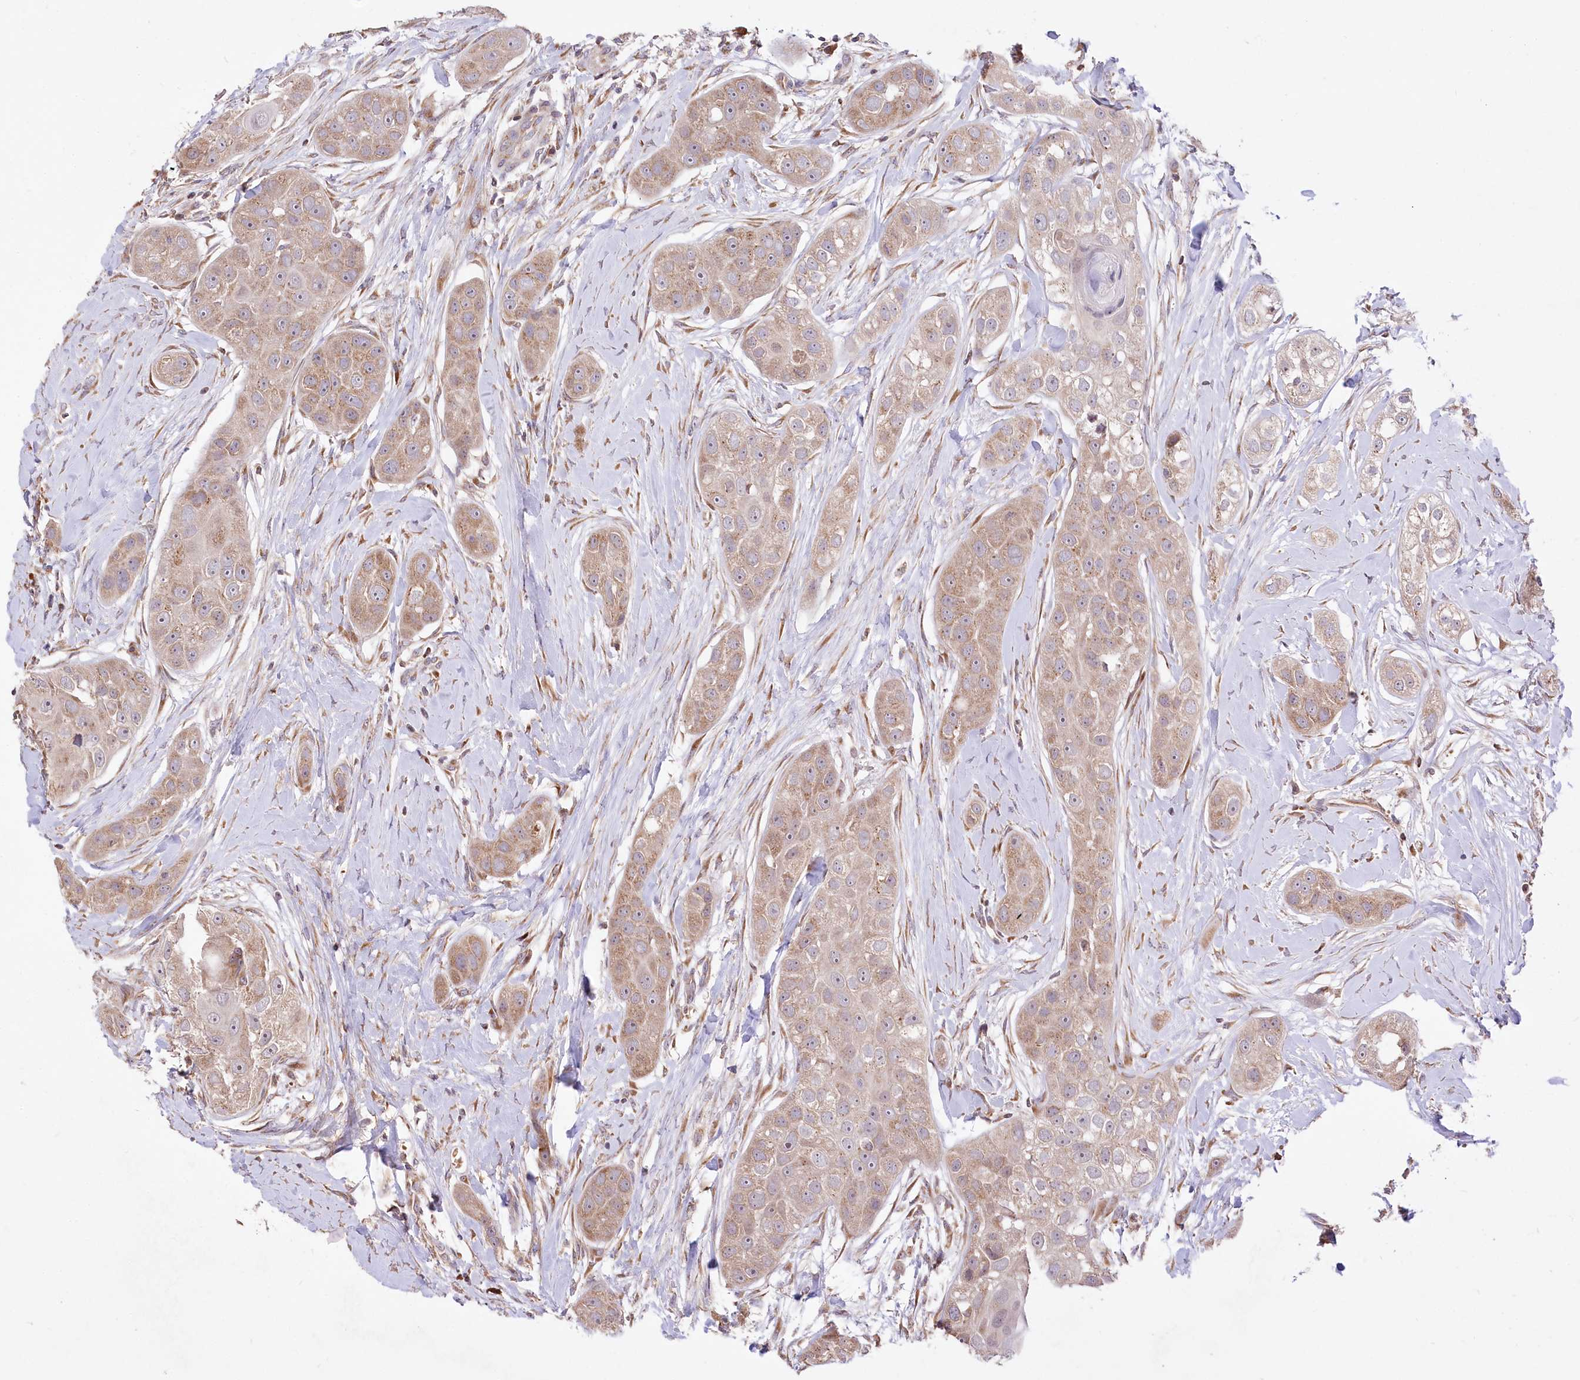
{"staining": {"intensity": "moderate", "quantity": ">75%", "location": "cytoplasmic/membranous"}, "tissue": "head and neck cancer", "cell_type": "Tumor cells", "image_type": "cancer", "snomed": [{"axis": "morphology", "description": "Normal tissue, NOS"}, {"axis": "morphology", "description": "Squamous cell carcinoma, NOS"}, {"axis": "topography", "description": "Skeletal muscle"}, {"axis": "topography", "description": "Head-Neck"}], "caption": "A brown stain highlights moderate cytoplasmic/membranous staining of a protein in head and neck cancer tumor cells.", "gene": "STT3B", "patient": {"sex": "male", "age": 51}}